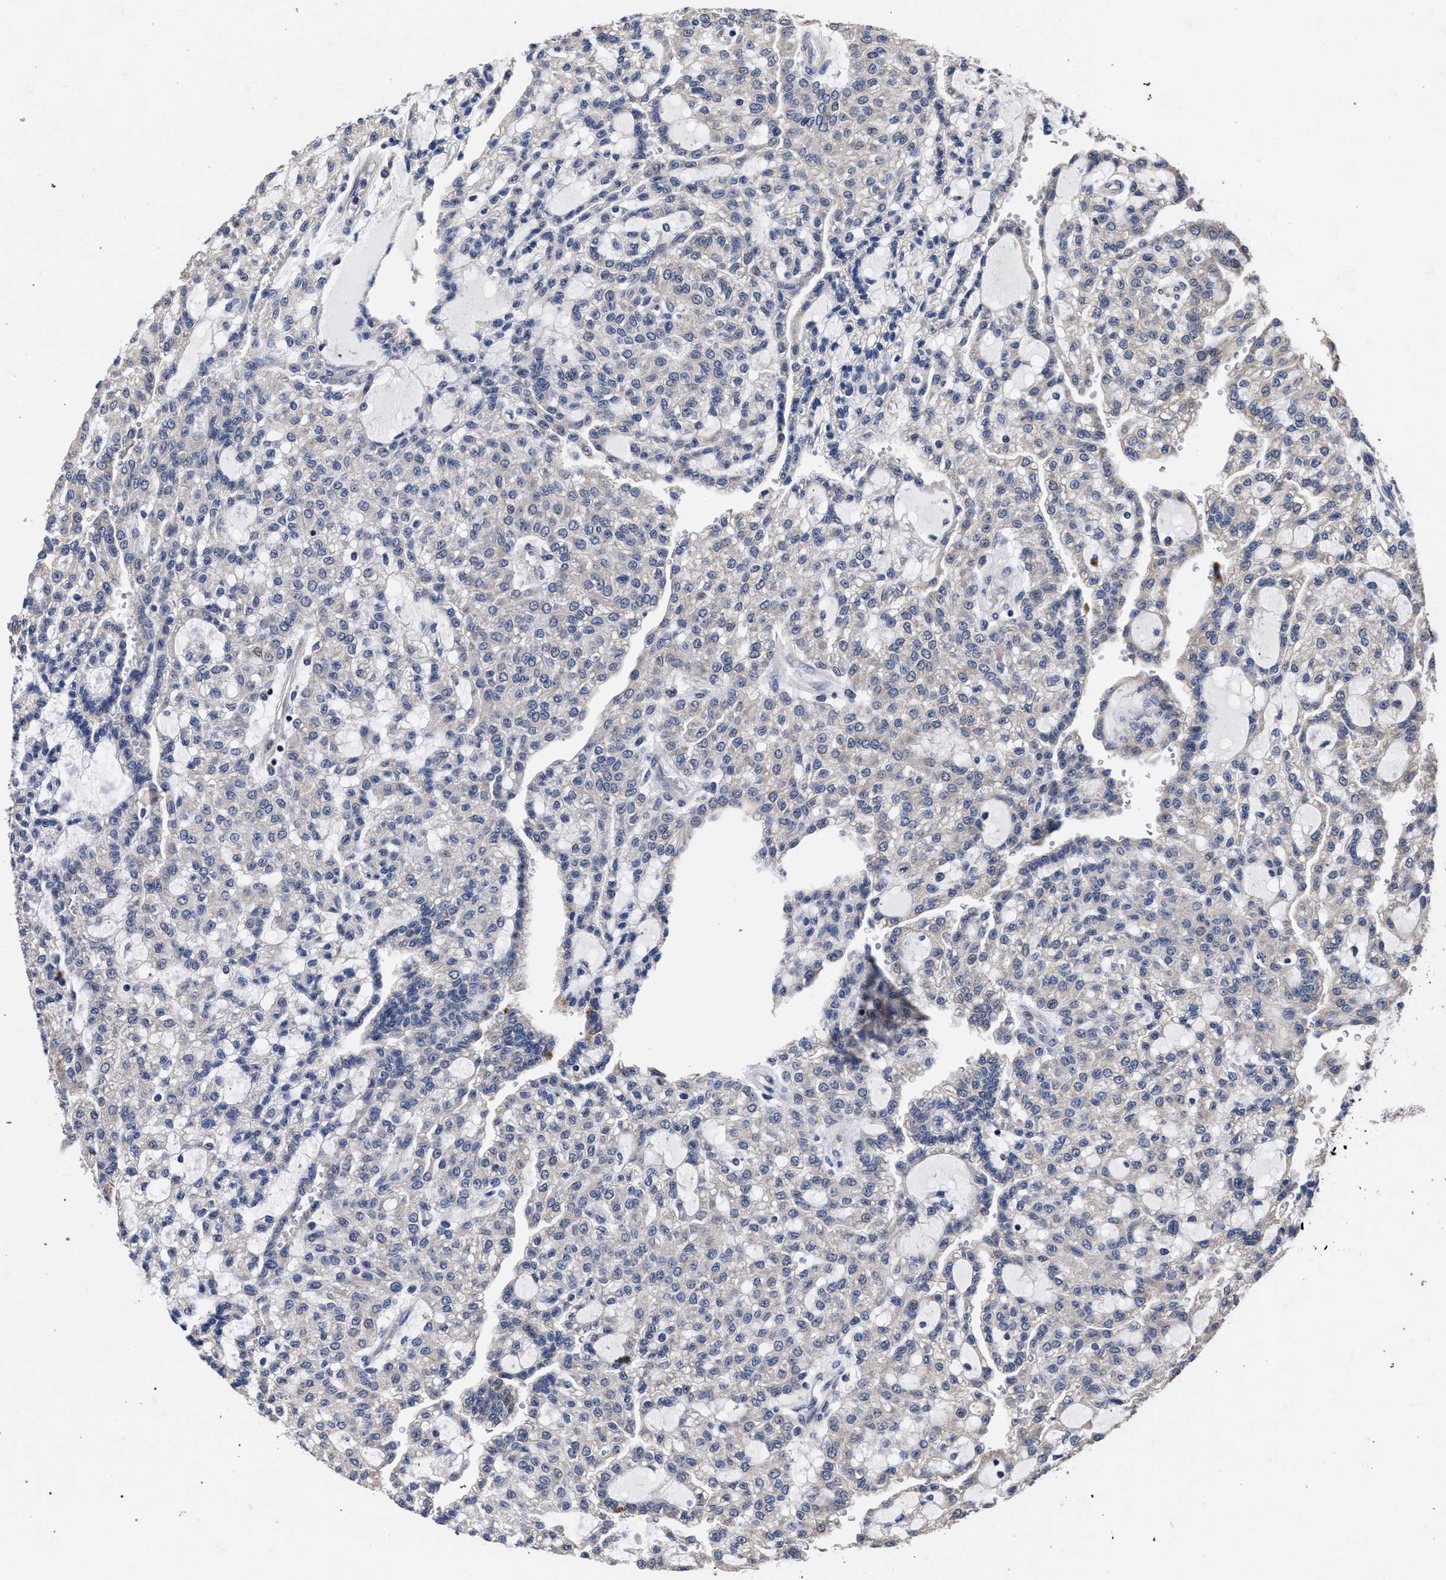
{"staining": {"intensity": "negative", "quantity": "none", "location": "none"}, "tissue": "renal cancer", "cell_type": "Tumor cells", "image_type": "cancer", "snomed": [{"axis": "morphology", "description": "Adenocarcinoma, NOS"}, {"axis": "topography", "description": "Kidney"}], "caption": "A histopathology image of adenocarcinoma (renal) stained for a protein shows no brown staining in tumor cells.", "gene": "CFAP95", "patient": {"sex": "male", "age": 63}}